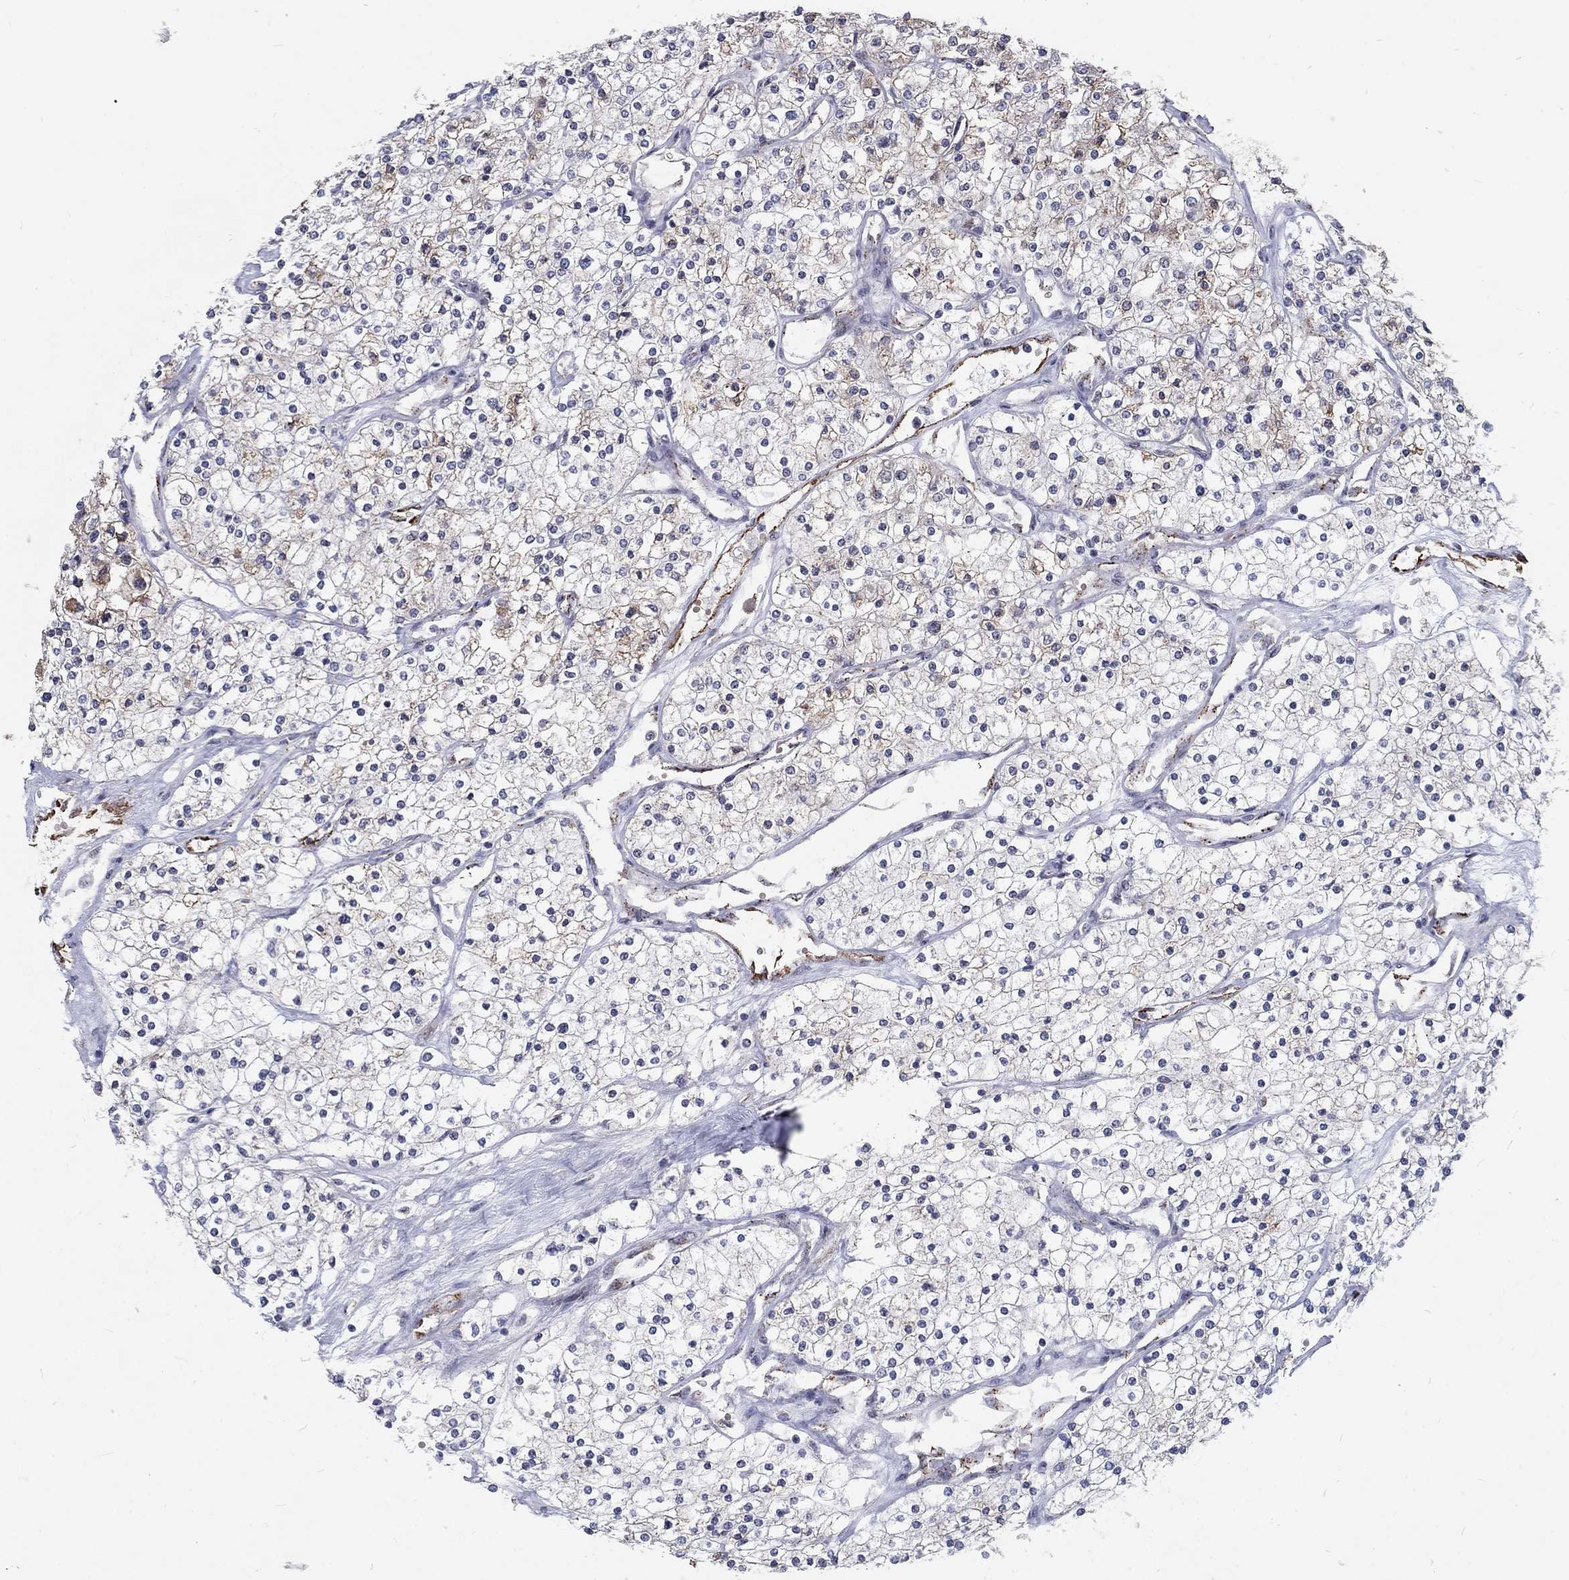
{"staining": {"intensity": "negative", "quantity": "none", "location": "none"}, "tissue": "renal cancer", "cell_type": "Tumor cells", "image_type": "cancer", "snomed": [{"axis": "morphology", "description": "Adenocarcinoma, NOS"}, {"axis": "topography", "description": "Kidney"}], "caption": "The immunohistochemistry (IHC) histopathology image has no significant positivity in tumor cells of renal adenocarcinoma tissue.", "gene": "ZBED1", "patient": {"sex": "male", "age": 80}}